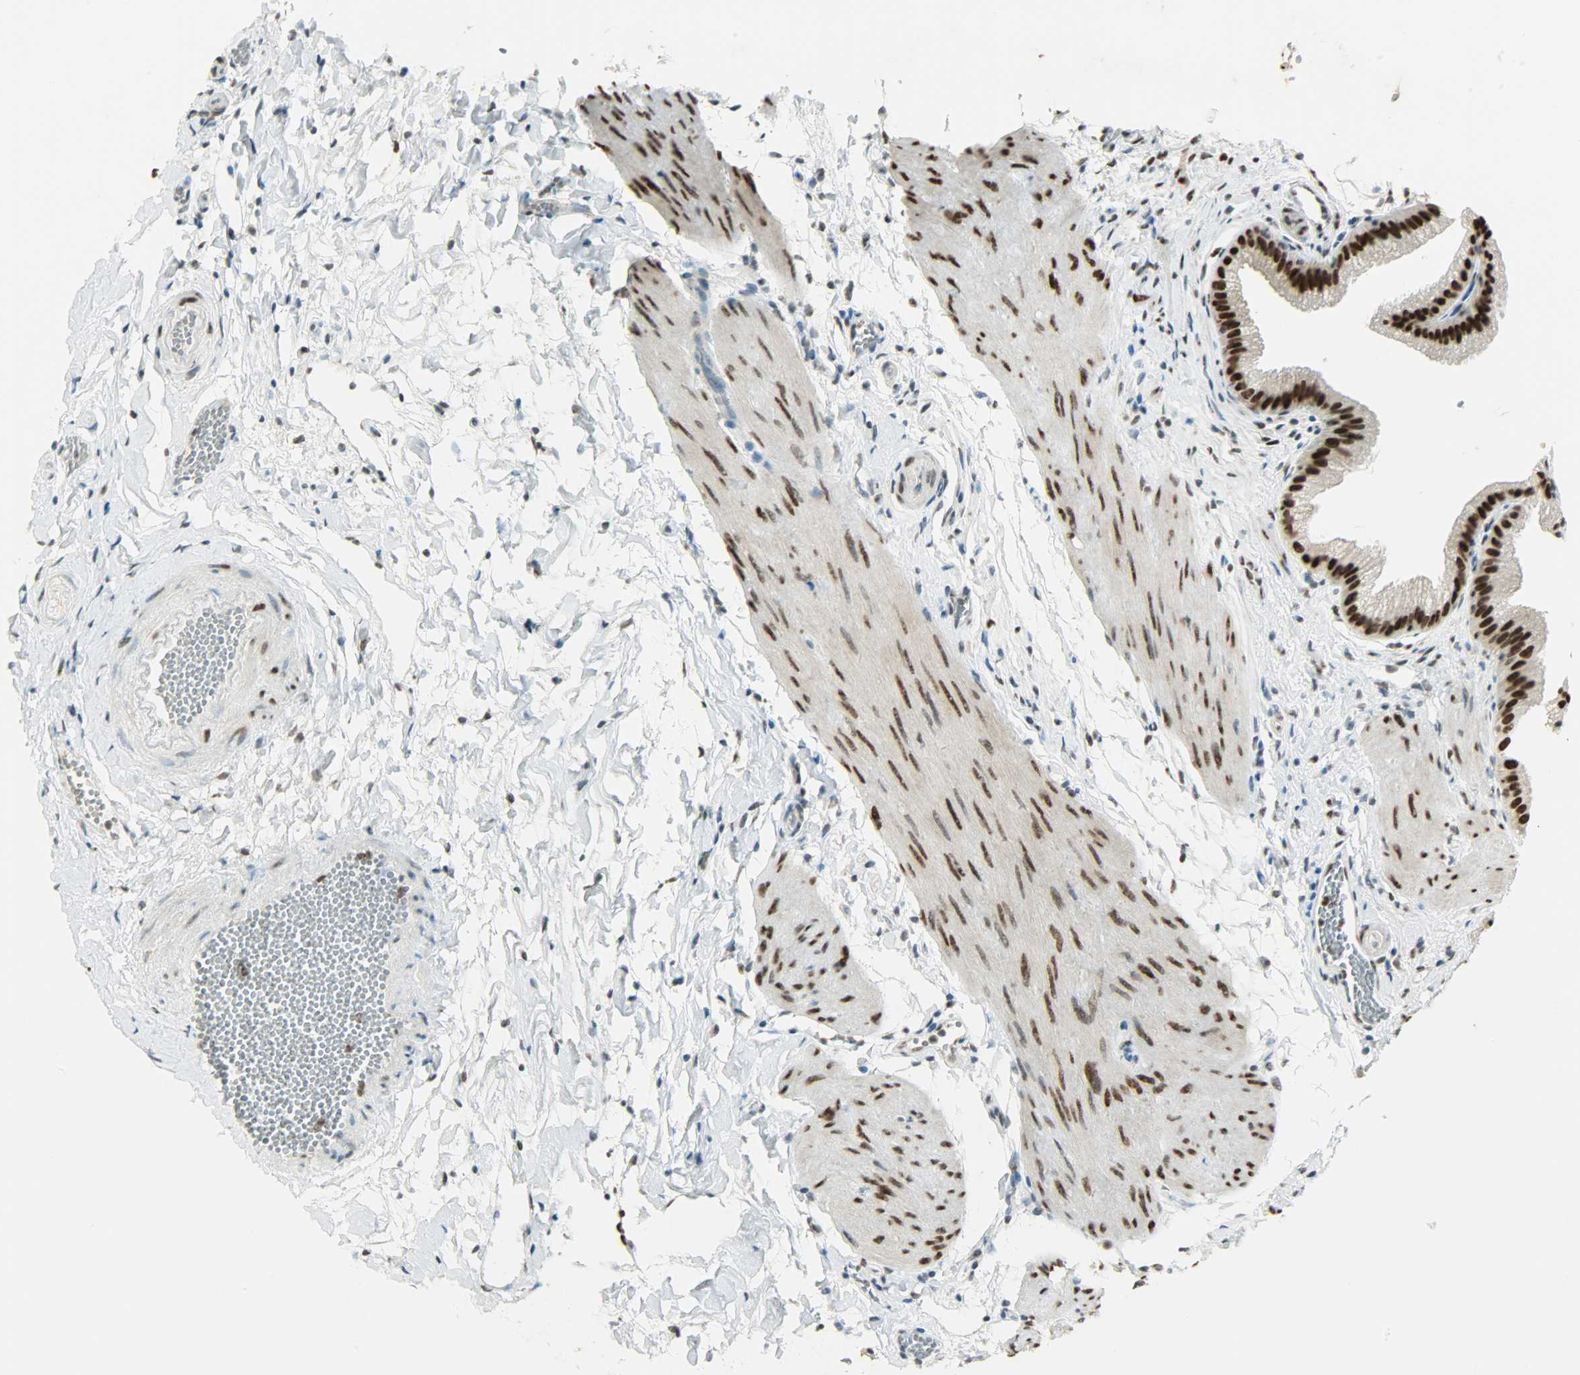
{"staining": {"intensity": "strong", "quantity": ">75%", "location": "nuclear"}, "tissue": "gallbladder", "cell_type": "Glandular cells", "image_type": "normal", "snomed": [{"axis": "morphology", "description": "Normal tissue, NOS"}, {"axis": "topography", "description": "Gallbladder"}], "caption": "Gallbladder stained for a protein demonstrates strong nuclear positivity in glandular cells.", "gene": "MYEF2", "patient": {"sex": "female", "age": 63}}